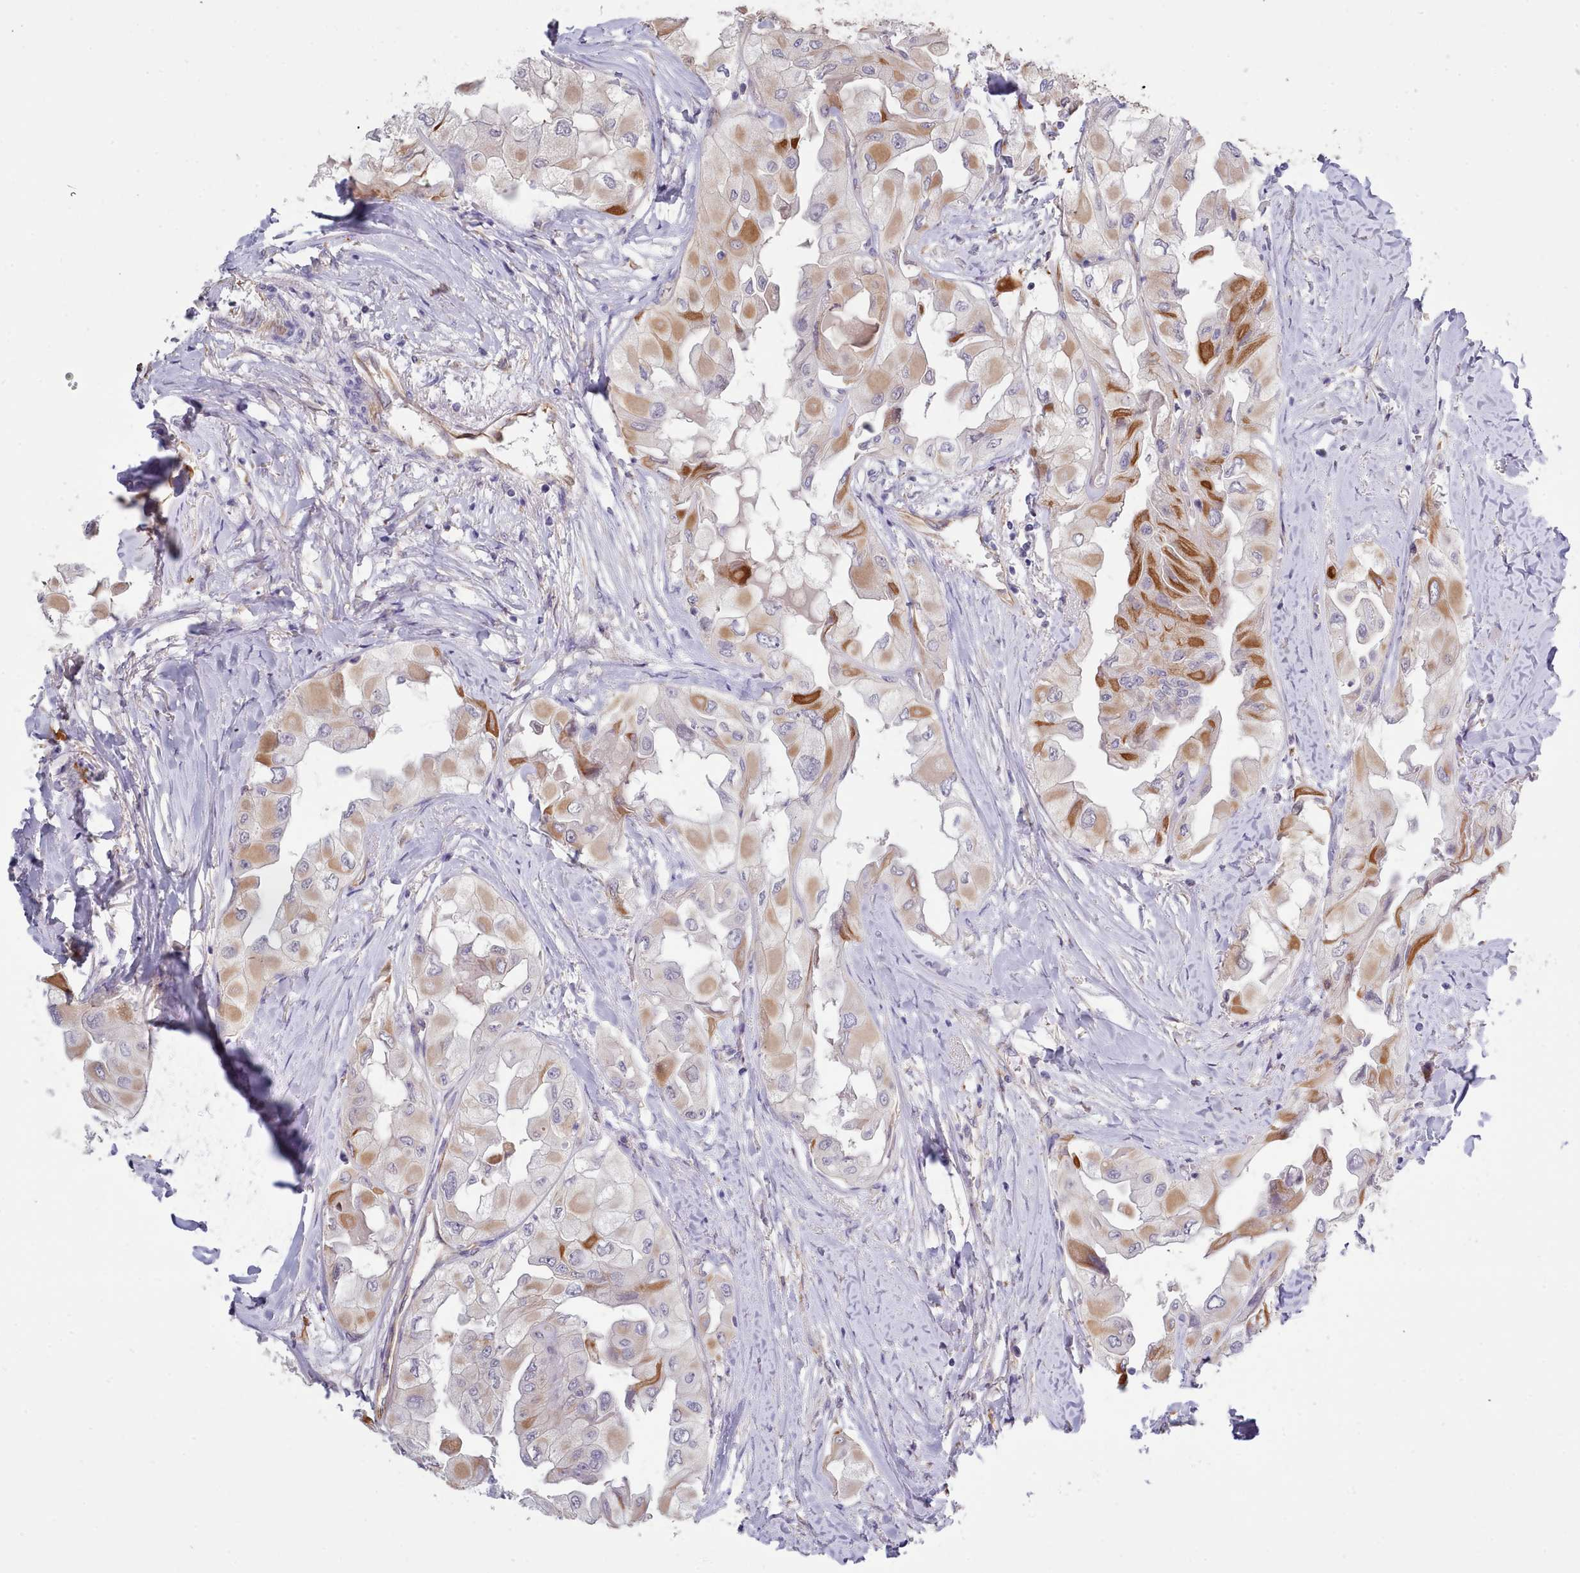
{"staining": {"intensity": "moderate", "quantity": "25%-75%", "location": "cytoplasmic/membranous"}, "tissue": "thyroid cancer", "cell_type": "Tumor cells", "image_type": "cancer", "snomed": [{"axis": "morphology", "description": "Normal tissue, NOS"}, {"axis": "morphology", "description": "Papillary adenocarcinoma, NOS"}, {"axis": "topography", "description": "Thyroid gland"}], "caption": "IHC photomicrograph of human thyroid cancer (papillary adenocarcinoma) stained for a protein (brown), which exhibits medium levels of moderate cytoplasmic/membranous positivity in about 25%-75% of tumor cells.", "gene": "ZC3H13", "patient": {"sex": "female", "age": 59}}